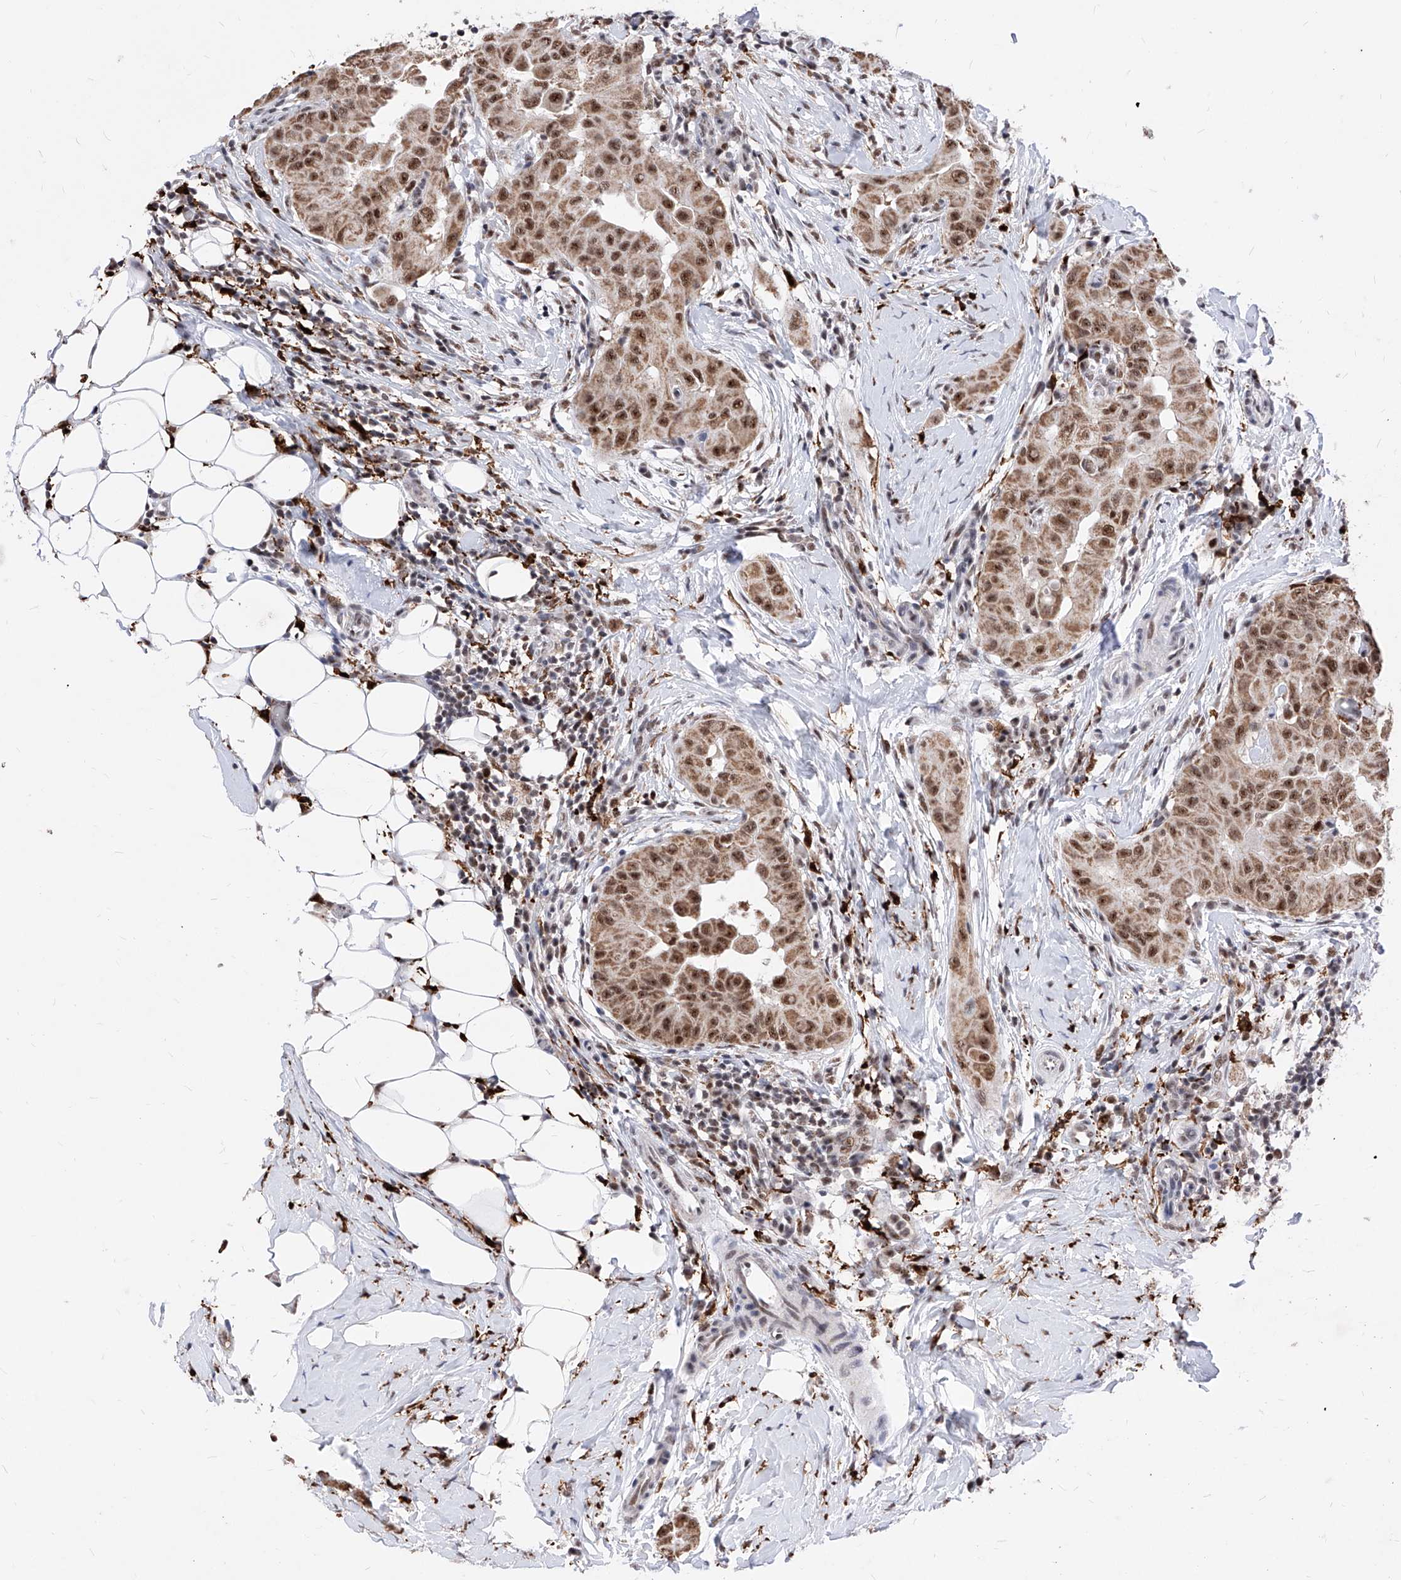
{"staining": {"intensity": "moderate", "quantity": ">75%", "location": "cytoplasmic/membranous,nuclear"}, "tissue": "thyroid cancer", "cell_type": "Tumor cells", "image_type": "cancer", "snomed": [{"axis": "morphology", "description": "Papillary adenocarcinoma, NOS"}, {"axis": "topography", "description": "Thyroid gland"}], "caption": "Tumor cells display medium levels of moderate cytoplasmic/membranous and nuclear positivity in approximately >75% of cells in thyroid cancer (papillary adenocarcinoma).", "gene": "PHF5A", "patient": {"sex": "male", "age": 33}}